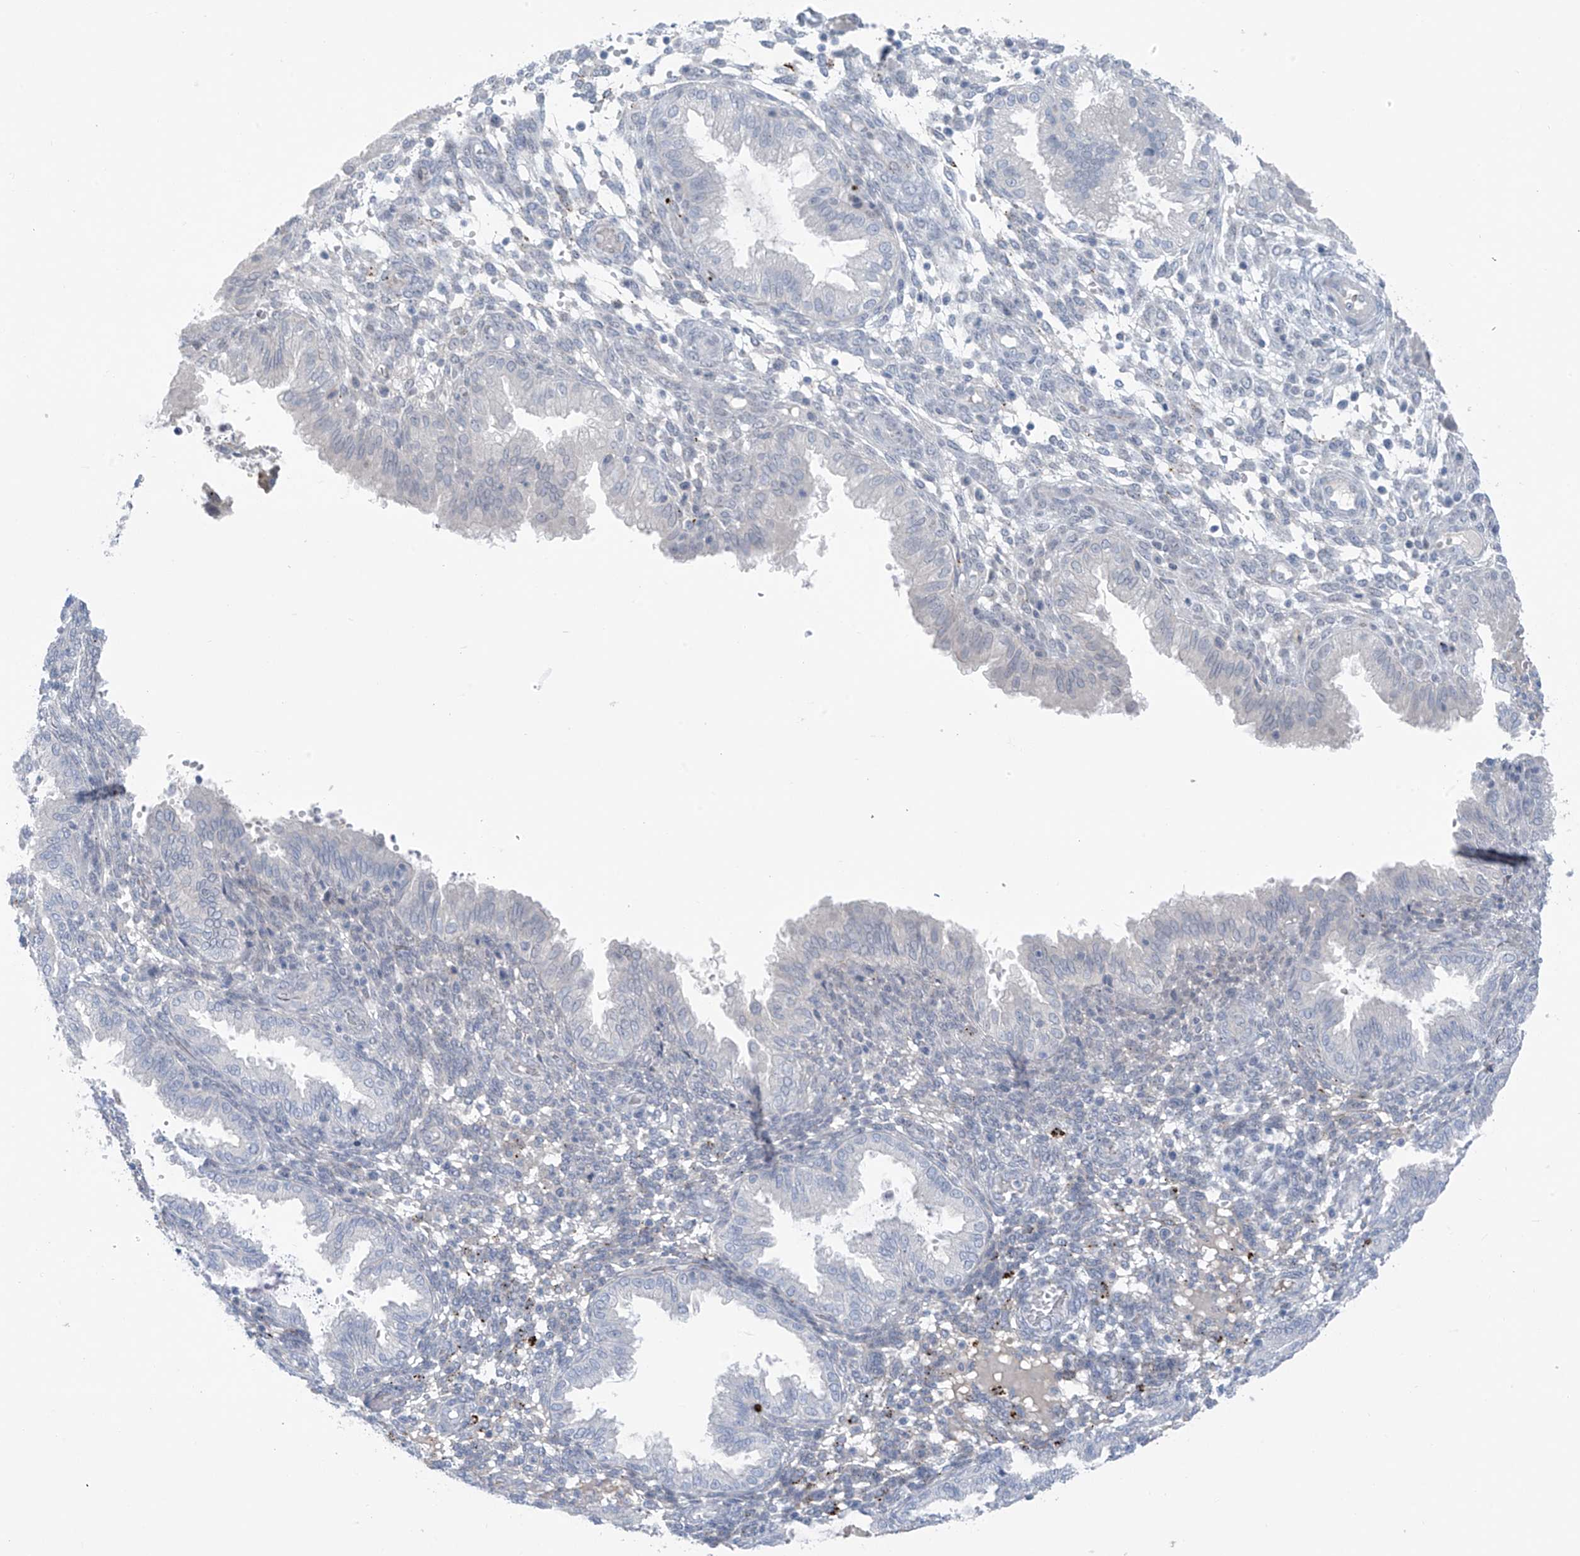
{"staining": {"intensity": "negative", "quantity": "none", "location": "none"}, "tissue": "endometrium", "cell_type": "Cells in endometrial stroma", "image_type": "normal", "snomed": [{"axis": "morphology", "description": "Normal tissue, NOS"}, {"axis": "topography", "description": "Endometrium"}], "caption": "DAB (3,3'-diaminobenzidine) immunohistochemical staining of unremarkable endometrium shows no significant expression in cells in endometrial stroma.", "gene": "ZNF793", "patient": {"sex": "female", "age": 33}}